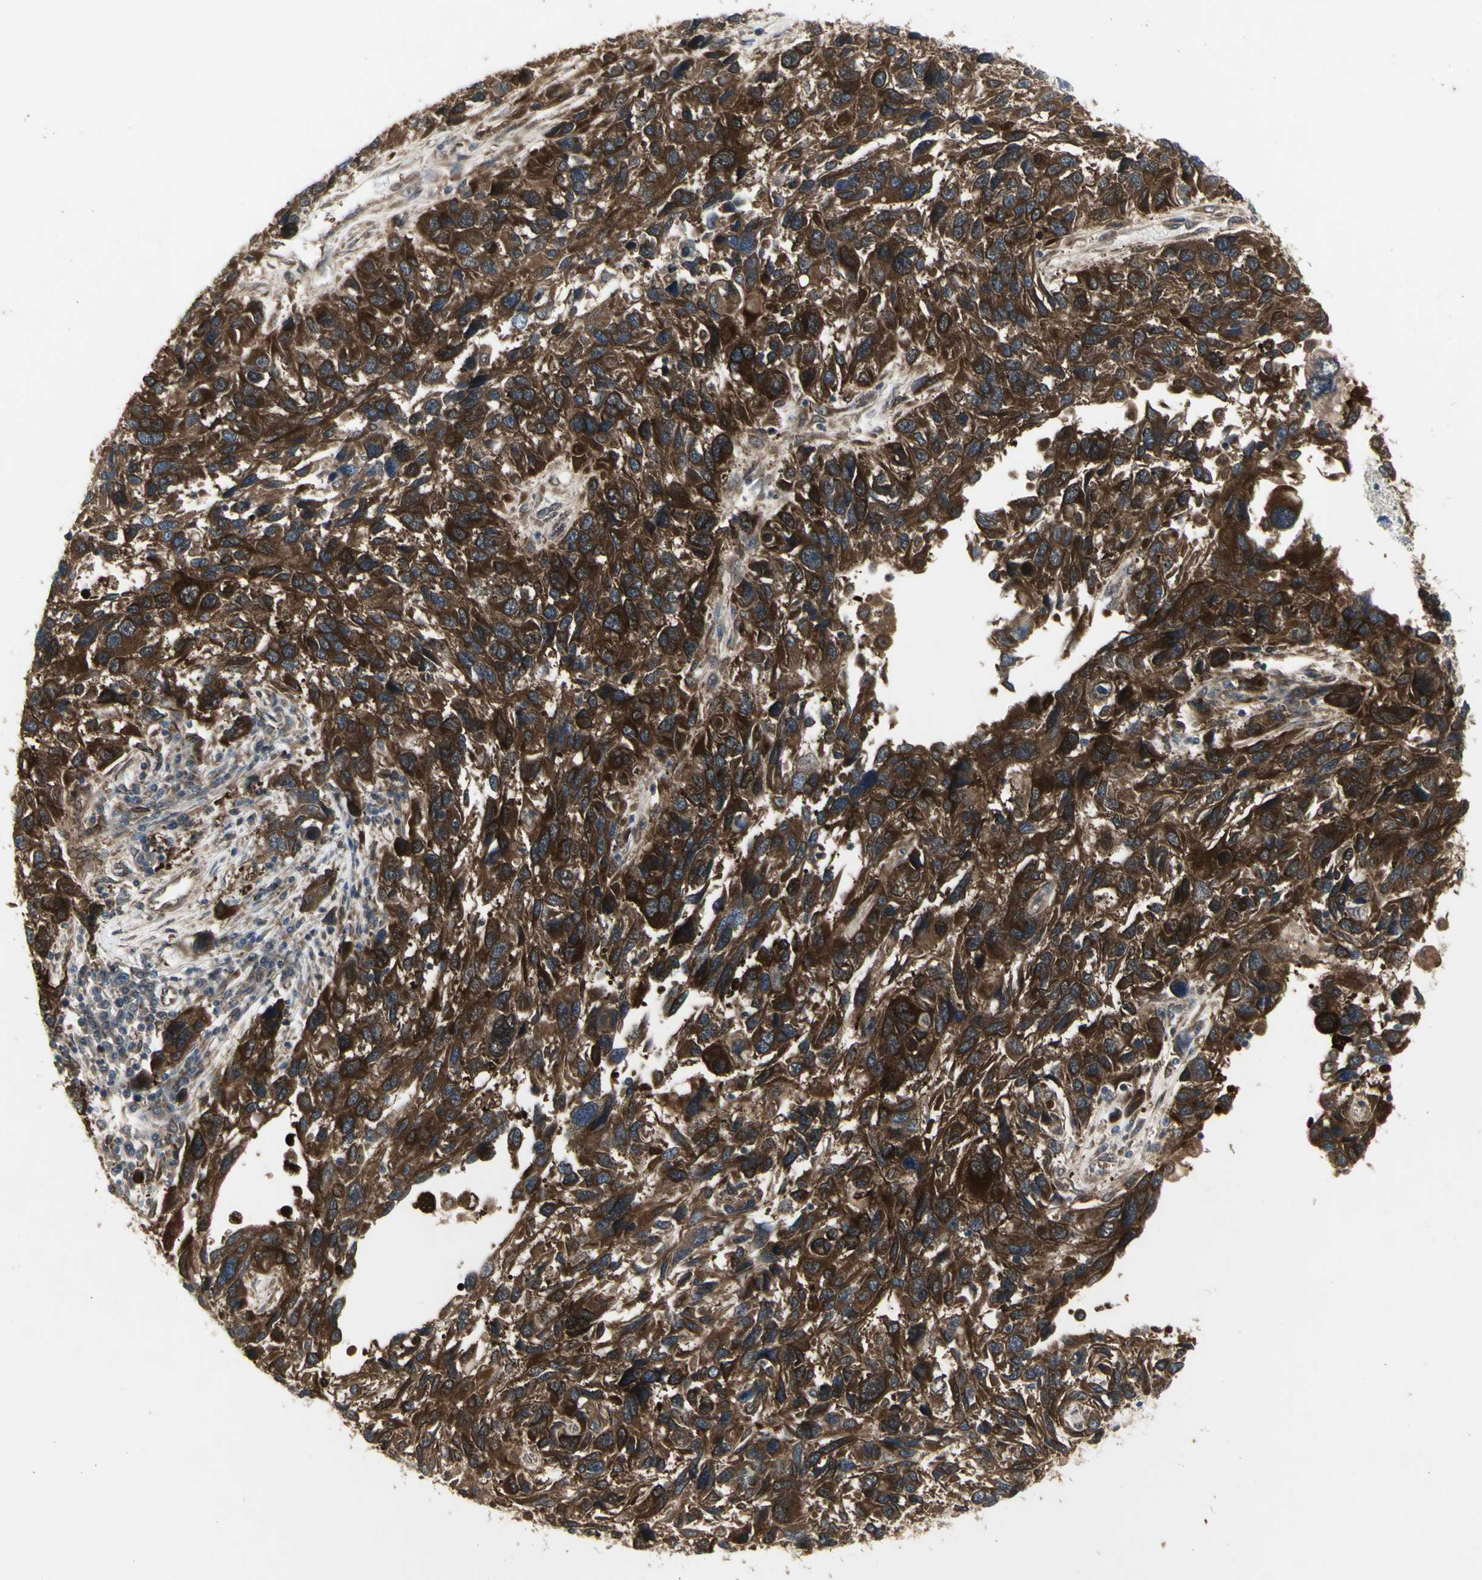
{"staining": {"intensity": "strong", "quantity": ">75%", "location": "cytoplasmic/membranous"}, "tissue": "melanoma", "cell_type": "Tumor cells", "image_type": "cancer", "snomed": [{"axis": "morphology", "description": "Malignant melanoma, NOS"}, {"axis": "topography", "description": "Skin"}], "caption": "A micrograph of human malignant melanoma stained for a protein reveals strong cytoplasmic/membranous brown staining in tumor cells.", "gene": "CHURC1-FNTB", "patient": {"sex": "male", "age": 53}}